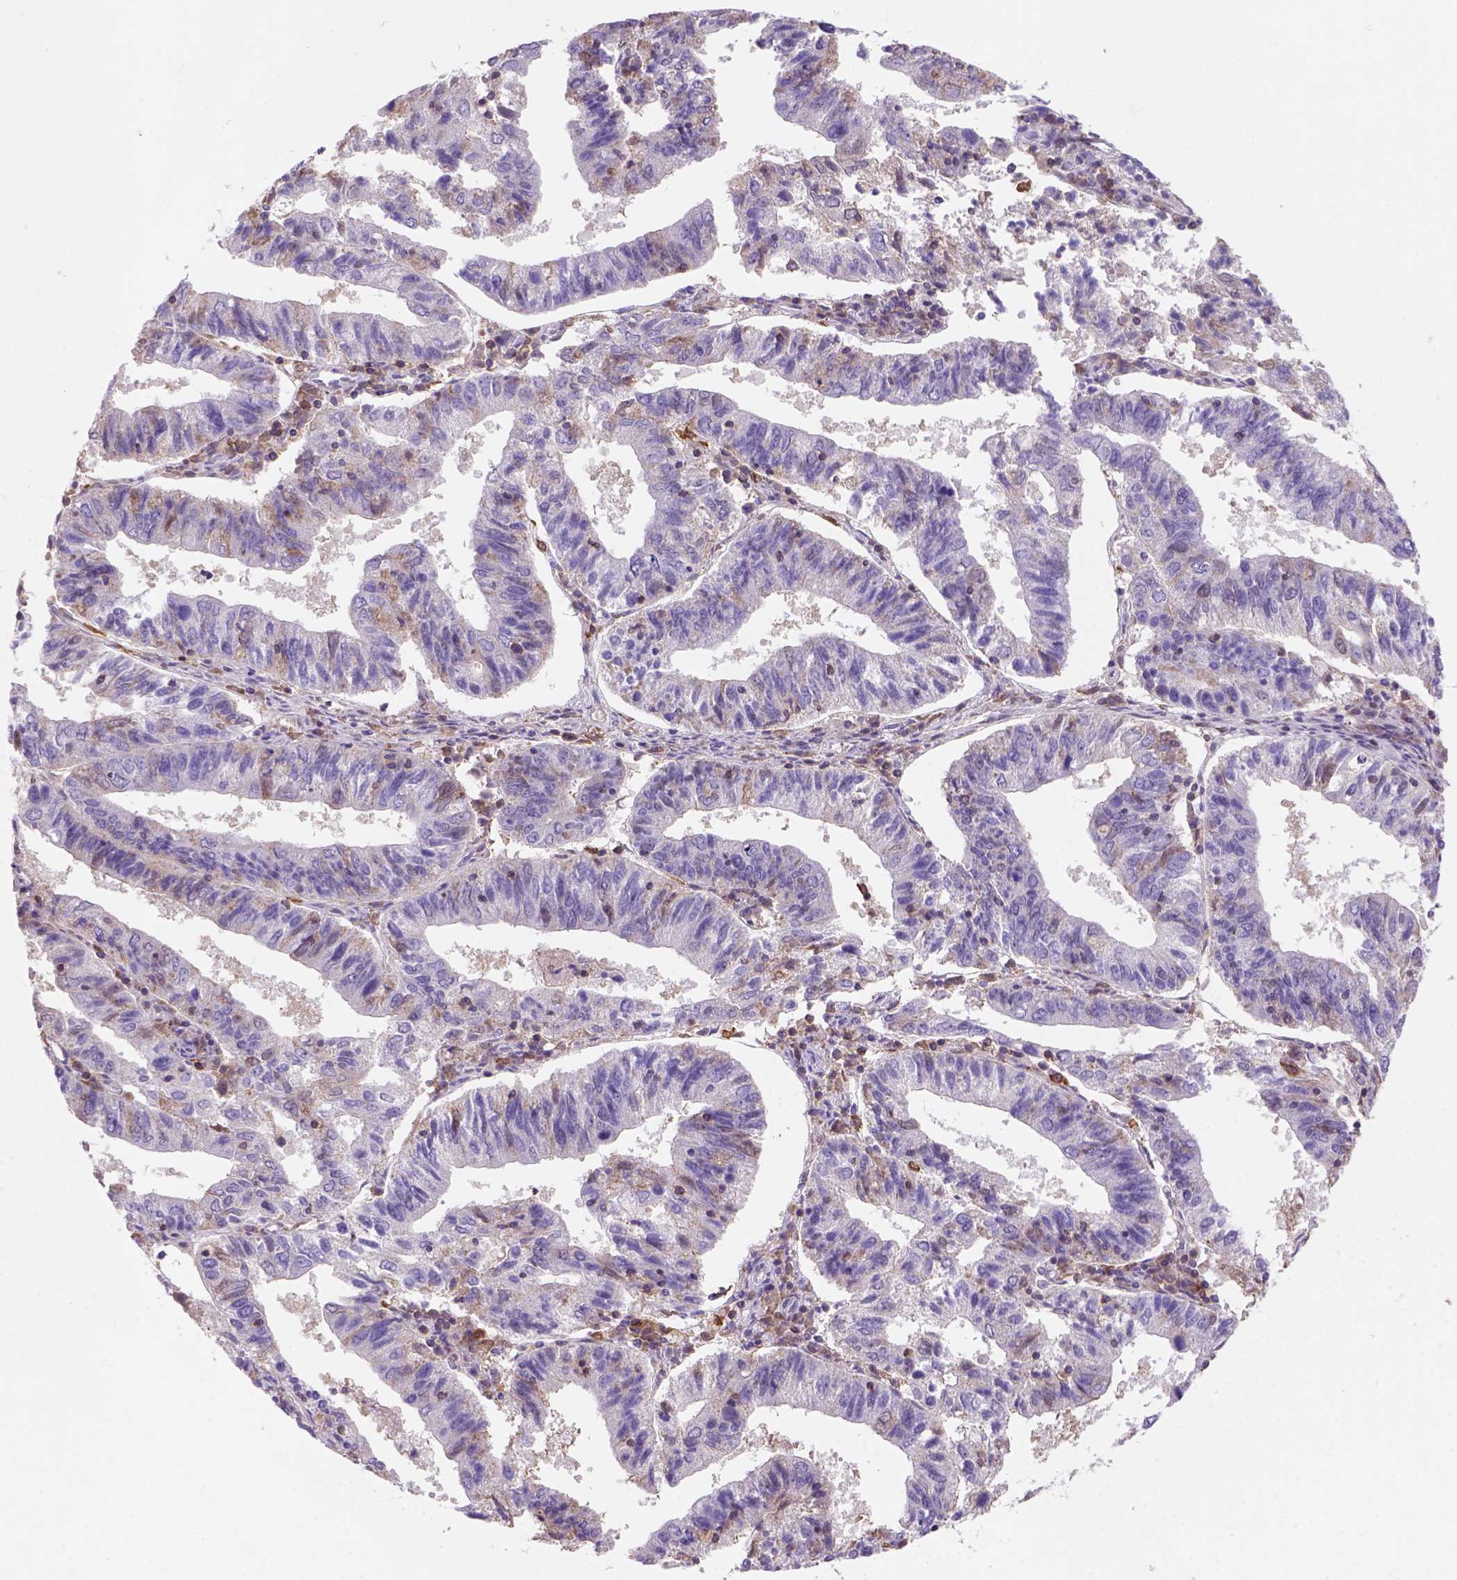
{"staining": {"intensity": "negative", "quantity": "none", "location": "none"}, "tissue": "endometrial cancer", "cell_type": "Tumor cells", "image_type": "cancer", "snomed": [{"axis": "morphology", "description": "Adenocarcinoma, NOS"}, {"axis": "topography", "description": "Endometrium"}], "caption": "A high-resolution photomicrograph shows immunohistochemistry (IHC) staining of endometrial cancer (adenocarcinoma), which exhibits no significant positivity in tumor cells. The staining was performed using DAB to visualize the protein expression in brown, while the nuclei were stained in blue with hematoxylin (Magnification: 20x).", "gene": "INPP5D", "patient": {"sex": "female", "age": 82}}